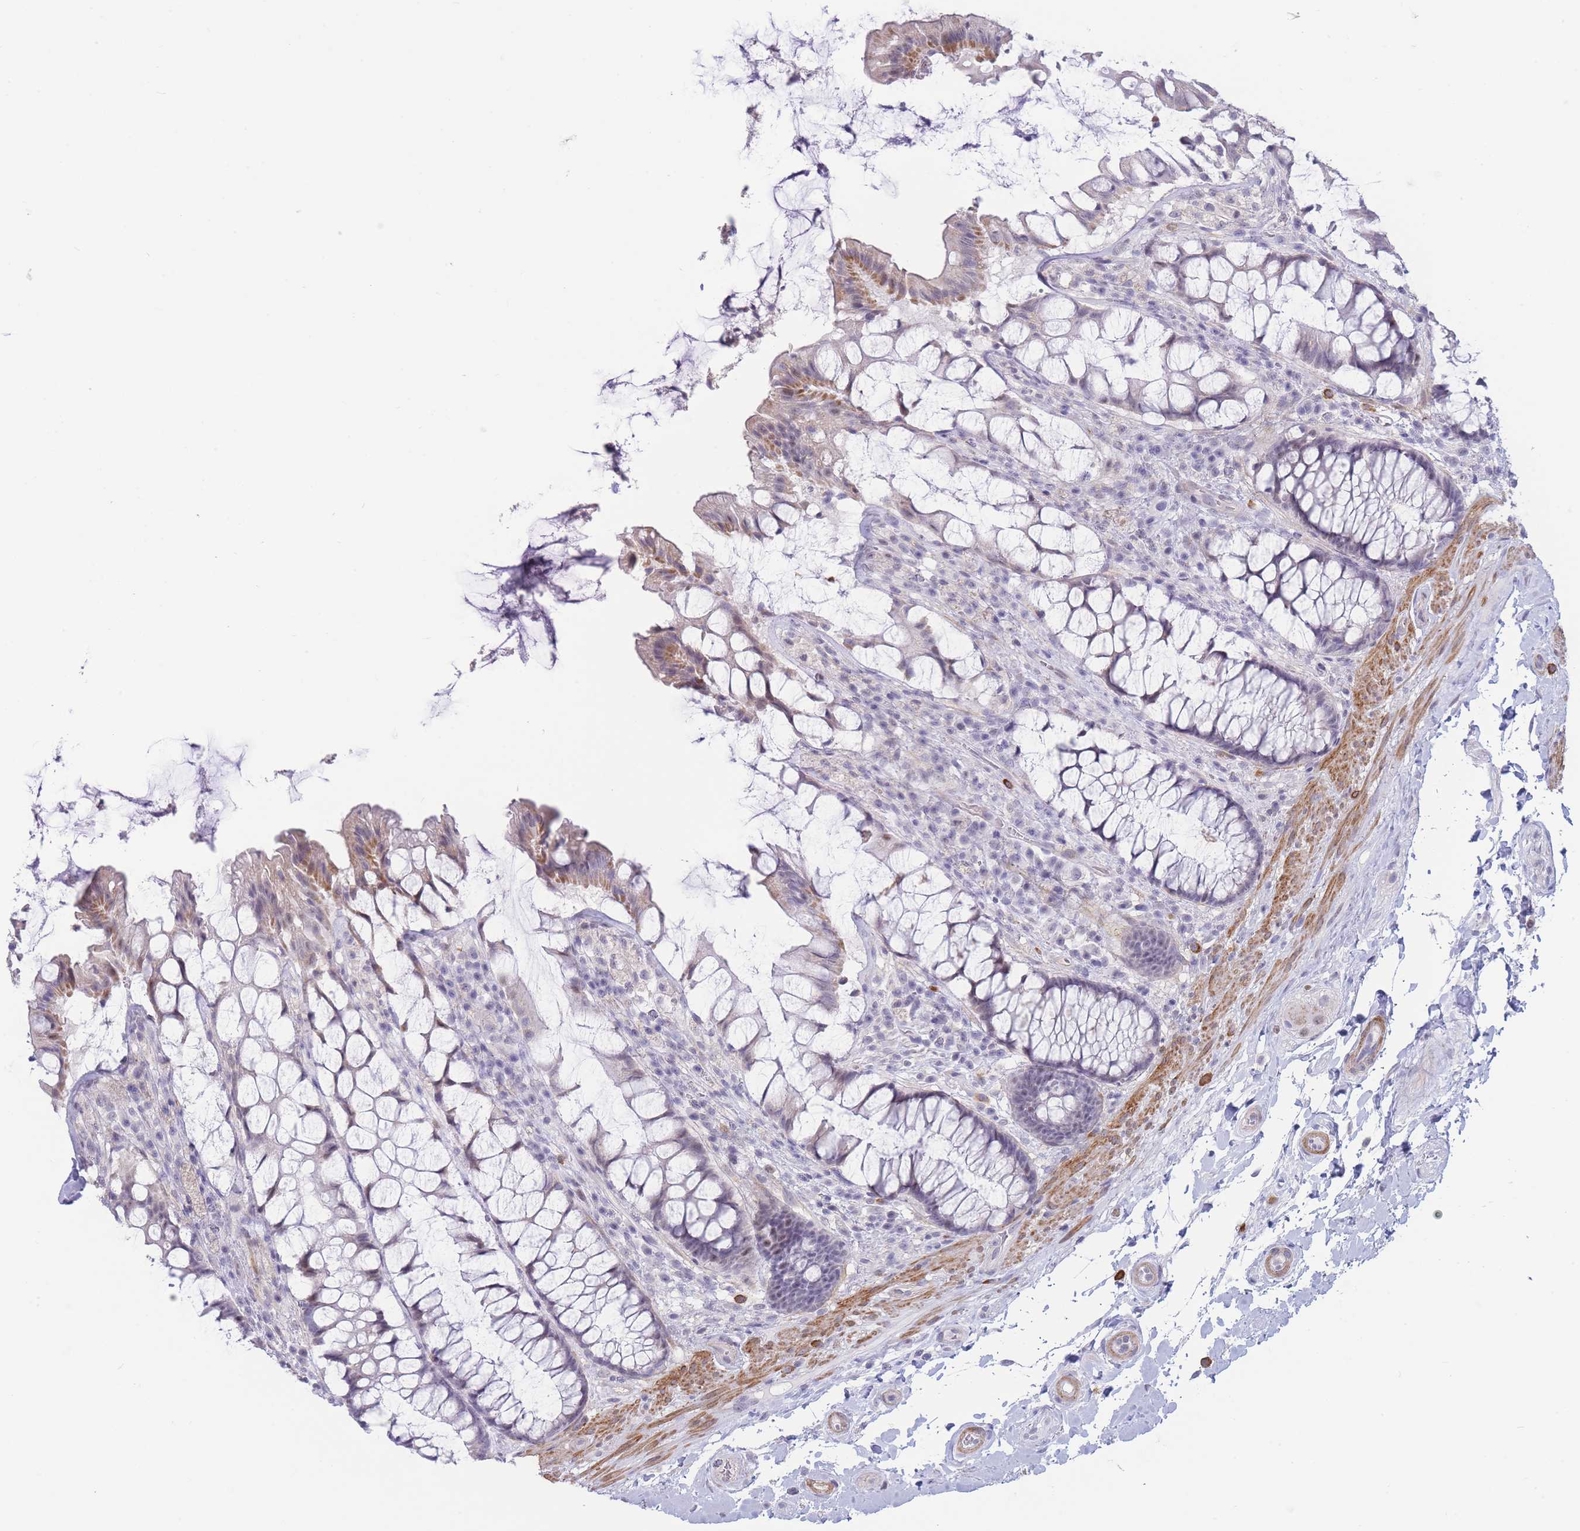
{"staining": {"intensity": "weak", "quantity": "<25%", "location": "cytoplasmic/membranous"}, "tissue": "rectum", "cell_type": "Glandular cells", "image_type": "normal", "snomed": [{"axis": "morphology", "description": "Normal tissue, NOS"}, {"axis": "topography", "description": "Rectum"}], "caption": "Normal rectum was stained to show a protein in brown. There is no significant staining in glandular cells. (DAB immunohistochemistry (IHC) visualized using brightfield microscopy, high magnification).", "gene": "ASAP3", "patient": {"sex": "female", "age": 58}}